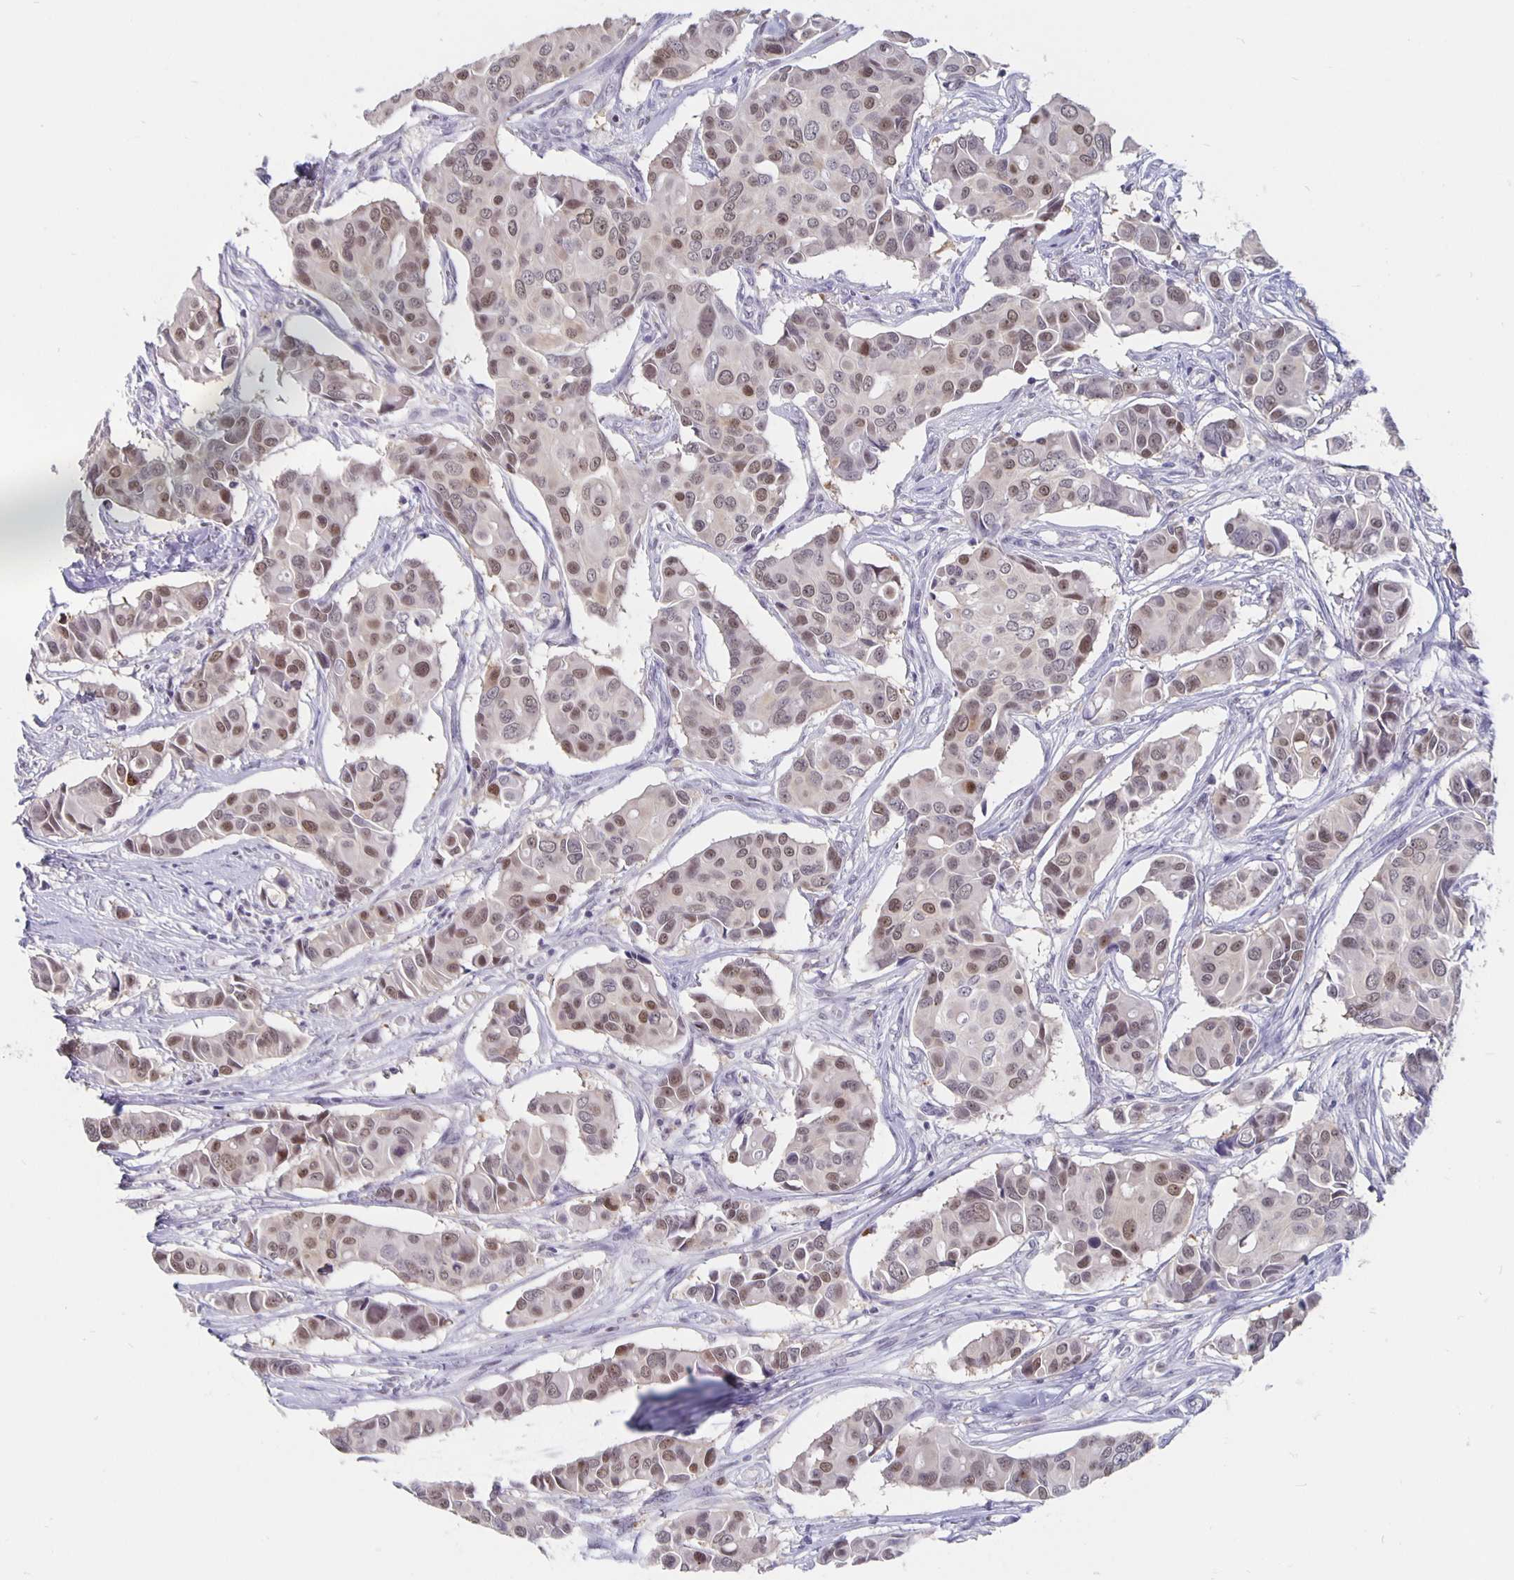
{"staining": {"intensity": "weak", "quantity": ">75%", "location": "nuclear"}, "tissue": "breast cancer", "cell_type": "Tumor cells", "image_type": "cancer", "snomed": [{"axis": "morphology", "description": "Normal tissue, NOS"}, {"axis": "morphology", "description": "Duct carcinoma"}, {"axis": "topography", "description": "Skin"}, {"axis": "topography", "description": "Breast"}], "caption": "DAB immunohistochemical staining of breast intraductal carcinoma shows weak nuclear protein staining in approximately >75% of tumor cells. (Stains: DAB (3,3'-diaminobenzidine) in brown, nuclei in blue, Microscopy: brightfield microscopy at high magnification).", "gene": "ZNF691", "patient": {"sex": "female", "age": 54}}